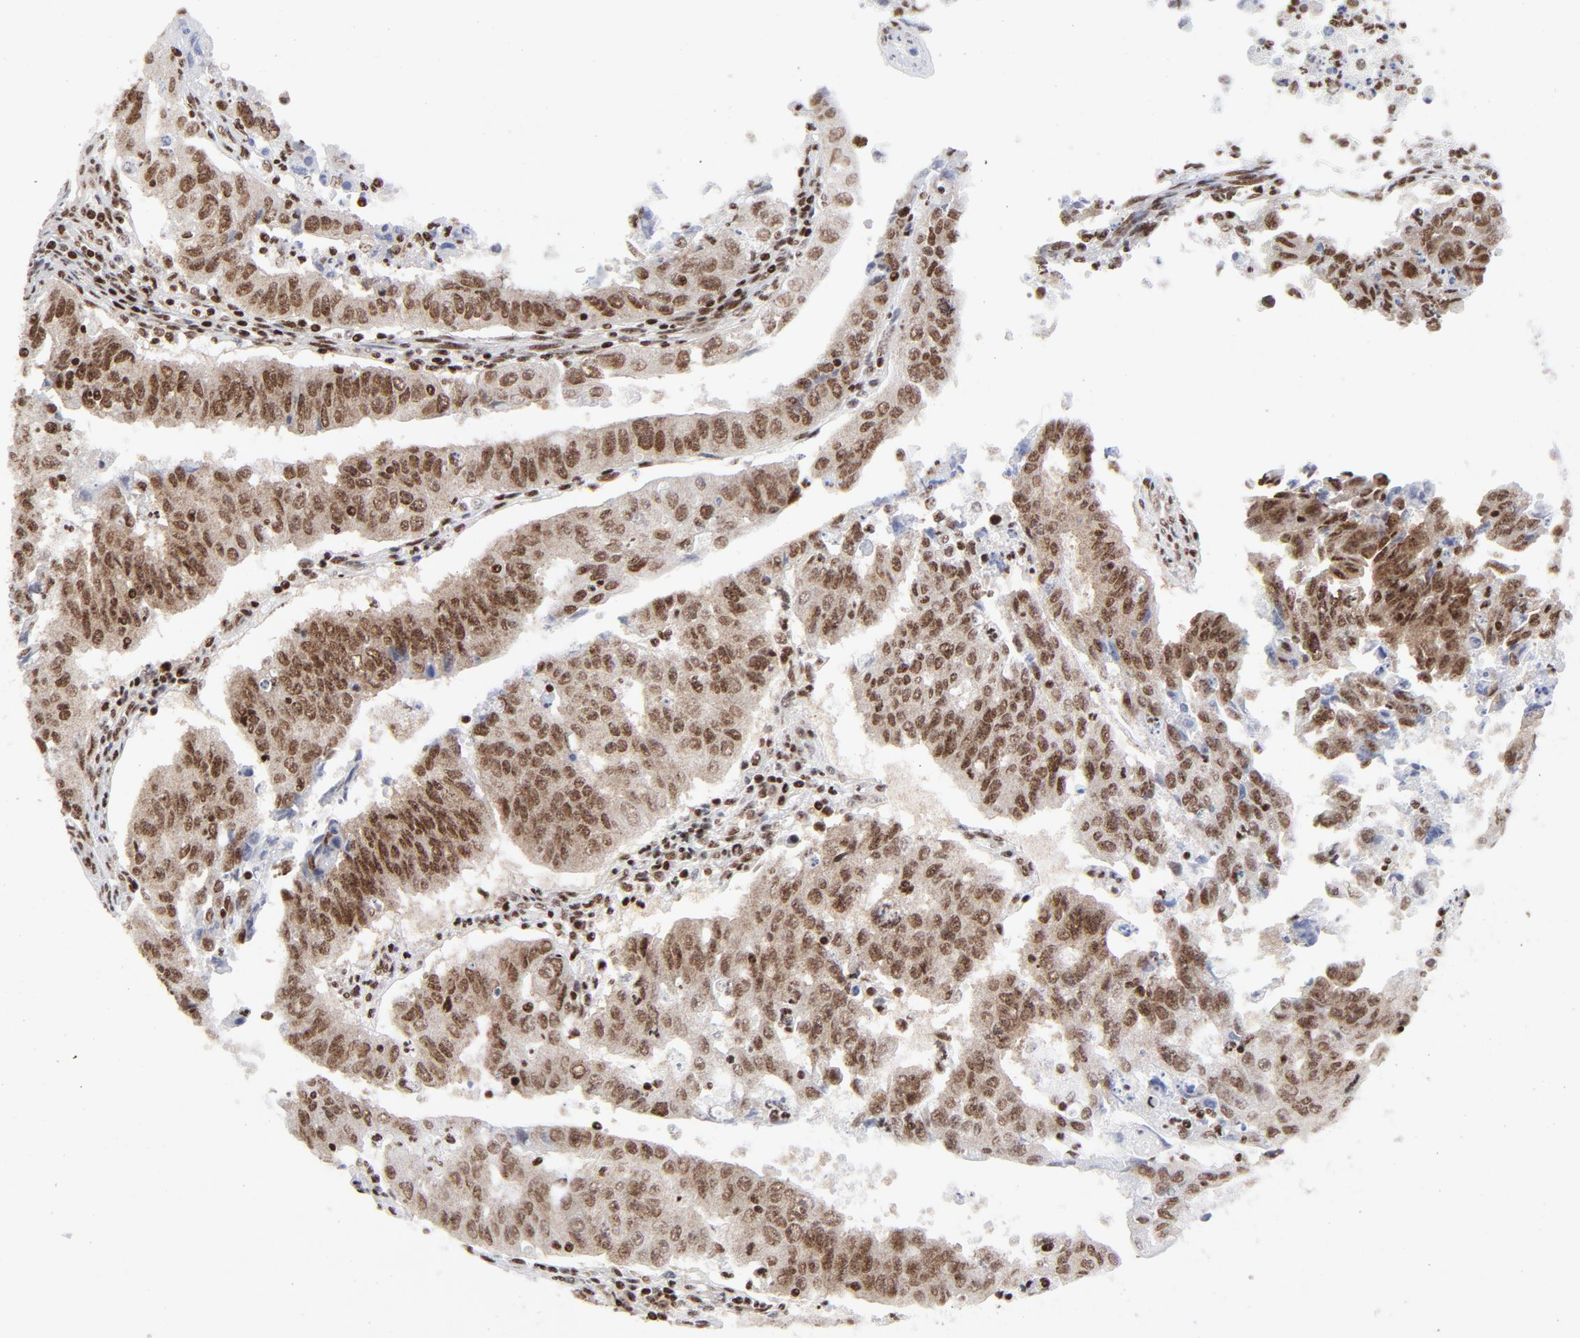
{"staining": {"intensity": "moderate", "quantity": ">75%", "location": "nuclear"}, "tissue": "endometrial cancer", "cell_type": "Tumor cells", "image_type": "cancer", "snomed": [{"axis": "morphology", "description": "Adenocarcinoma, NOS"}, {"axis": "topography", "description": "Endometrium"}], "caption": "A histopathology image of human endometrial adenocarcinoma stained for a protein exhibits moderate nuclear brown staining in tumor cells. (Brightfield microscopy of DAB IHC at high magnification).", "gene": "NFYB", "patient": {"sex": "female", "age": 42}}